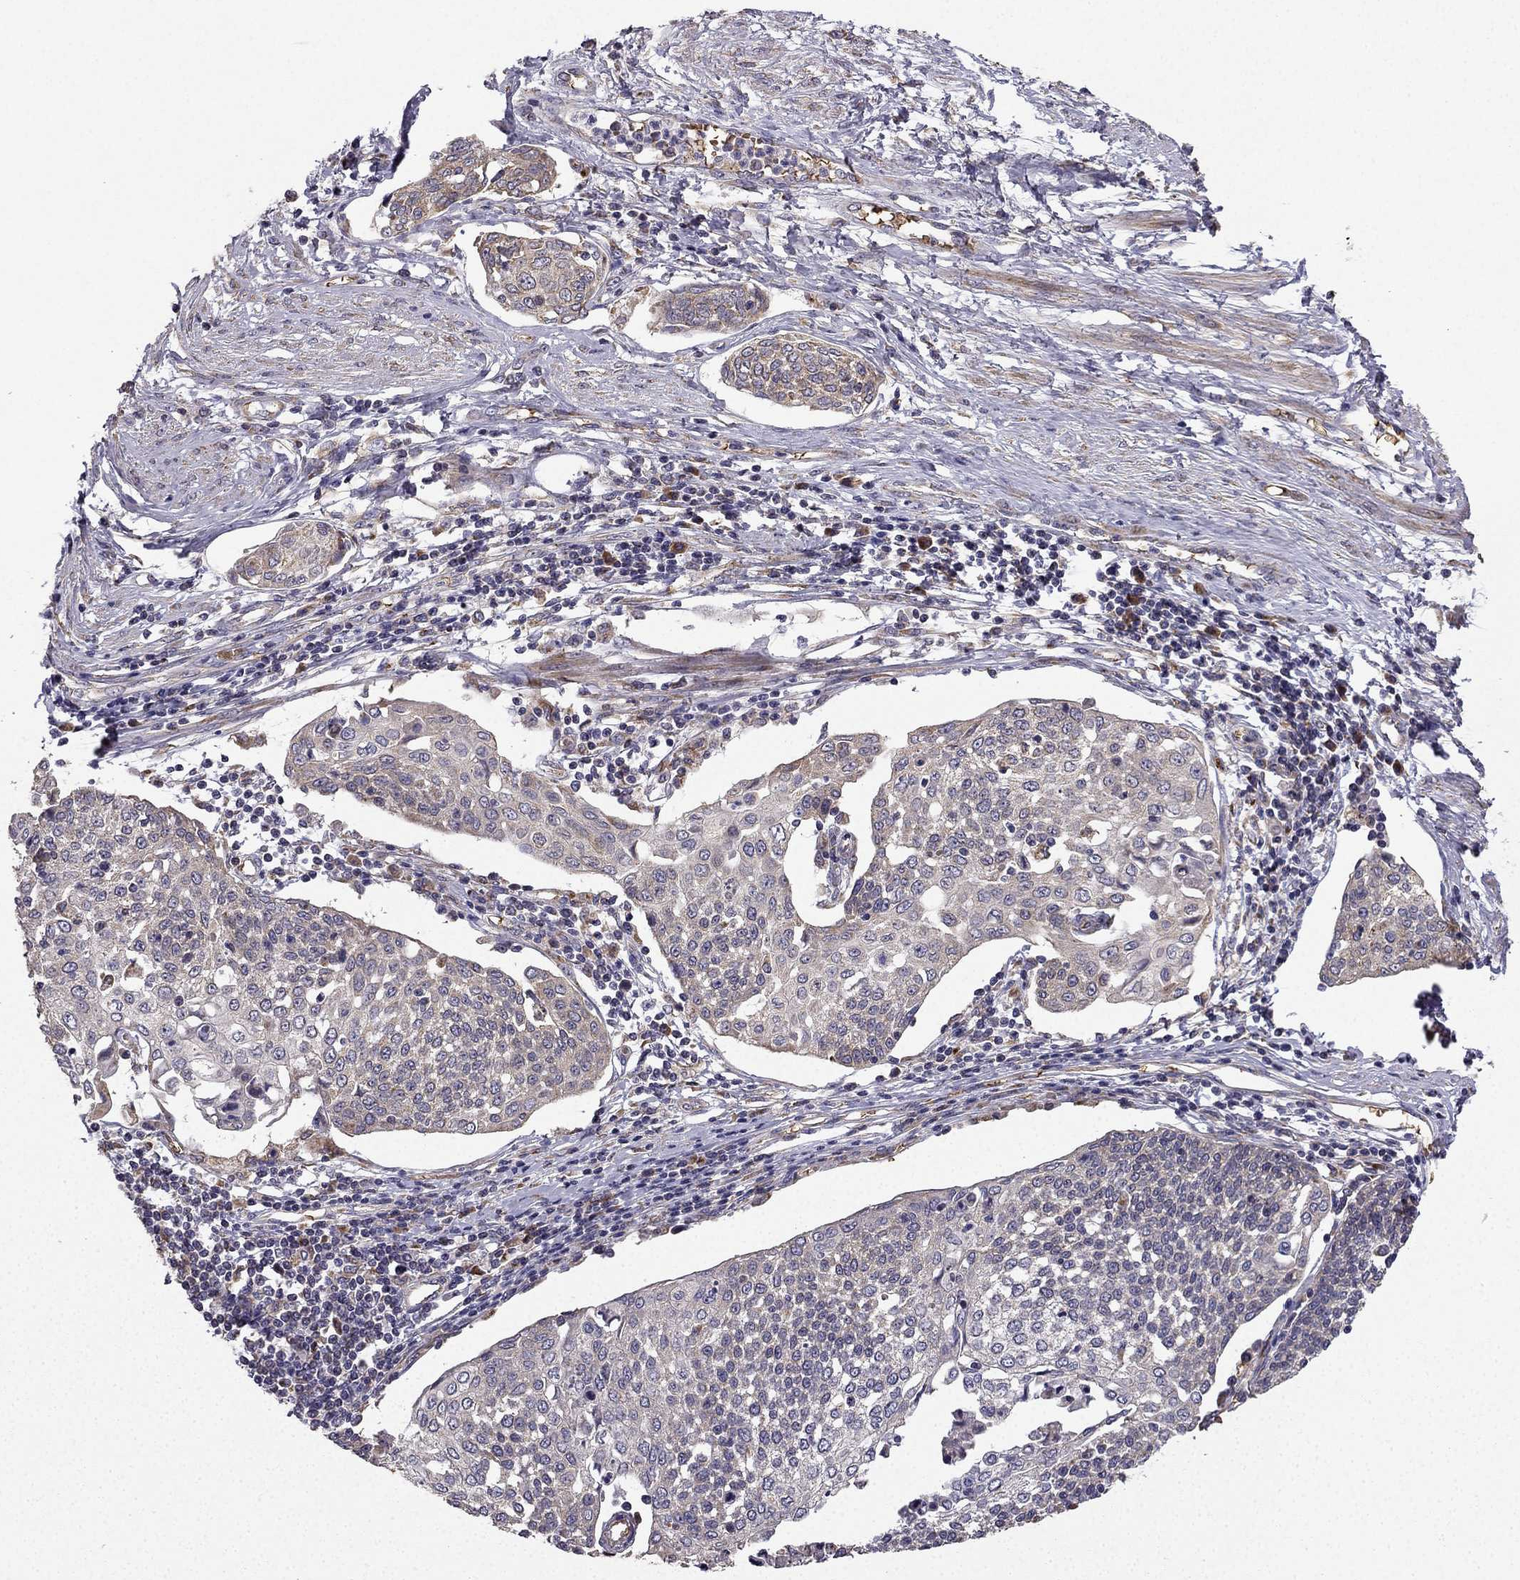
{"staining": {"intensity": "negative", "quantity": "none", "location": "none"}, "tissue": "cervical cancer", "cell_type": "Tumor cells", "image_type": "cancer", "snomed": [{"axis": "morphology", "description": "Squamous cell carcinoma, NOS"}, {"axis": "topography", "description": "Cervix"}], "caption": "This micrograph is of squamous cell carcinoma (cervical) stained with IHC to label a protein in brown with the nuclei are counter-stained blue. There is no positivity in tumor cells.", "gene": "B4GALT7", "patient": {"sex": "female", "age": 34}}